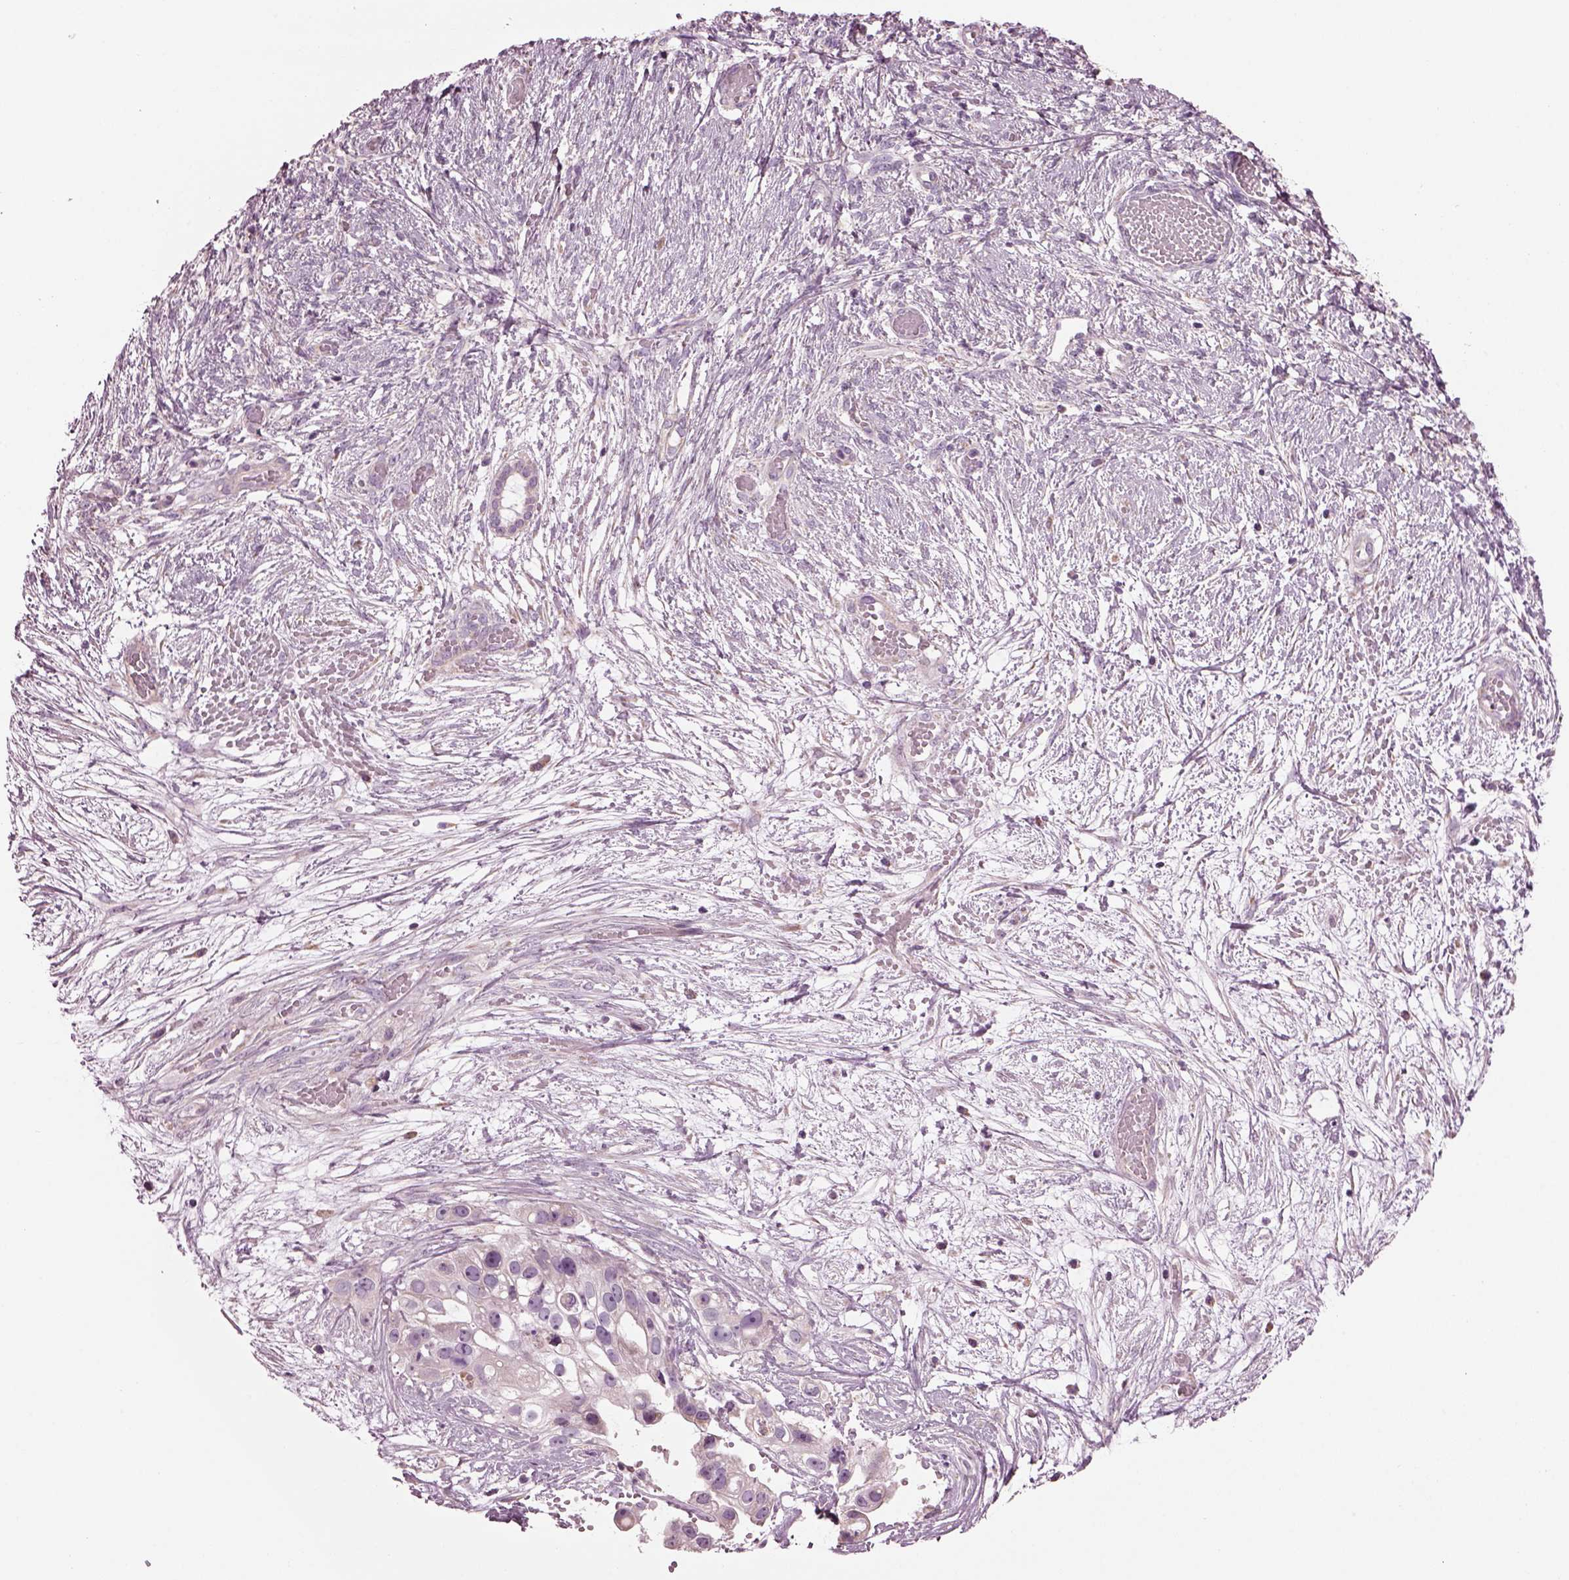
{"staining": {"intensity": "negative", "quantity": "none", "location": "none"}, "tissue": "ovarian cancer", "cell_type": "Tumor cells", "image_type": "cancer", "snomed": [{"axis": "morphology", "description": "Cystadenocarcinoma, serous, NOS"}, {"axis": "topography", "description": "Ovary"}], "caption": "High power microscopy image of an immunohistochemistry (IHC) image of ovarian cancer, revealing no significant expression in tumor cells.", "gene": "SPATA7", "patient": {"sex": "female", "age": 56}}